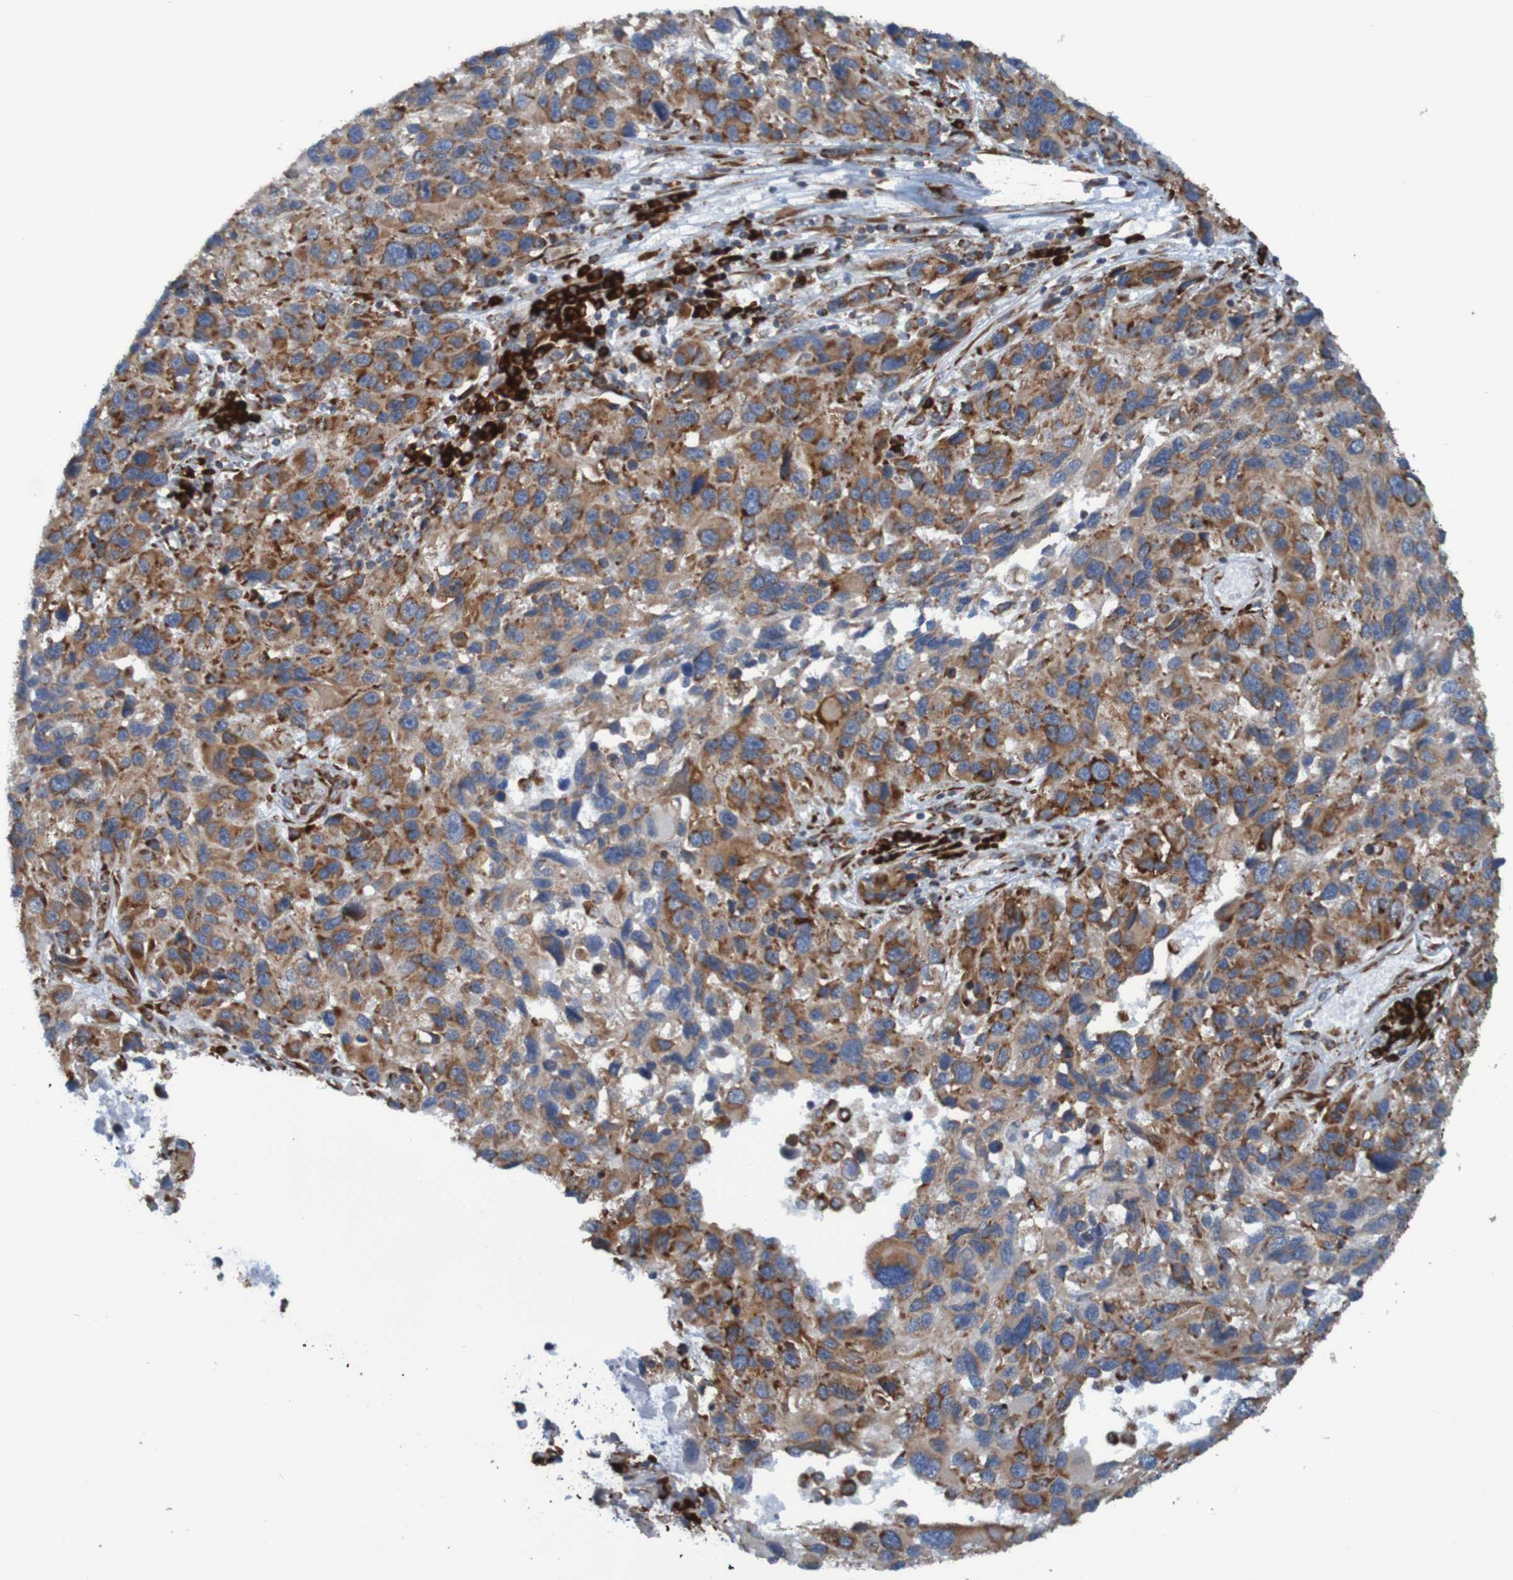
{"staining": {"intensity": "moderate", "quantity": ">75%", "location": "cytoplasmic/membranous"}, "tissue": "melanoma", "cell_type": "Tumor cells", "image_type": "cancer", "snomed": [{"axis": "morphology", "description": "Malignant melanoma, NOS"}, {"axis": "topography", "description": "Skin"}], "caption": "This photomicrograph exhibits melanoma stained with immunohistochemistry to label a protein in brown. The cytoplasmic/membranous of tumor cells show moderate positivity for the protein. Nuclei are counter-stained blue.", "gene": "SSR1", "patient": {"sex": "male", "age": 53}}